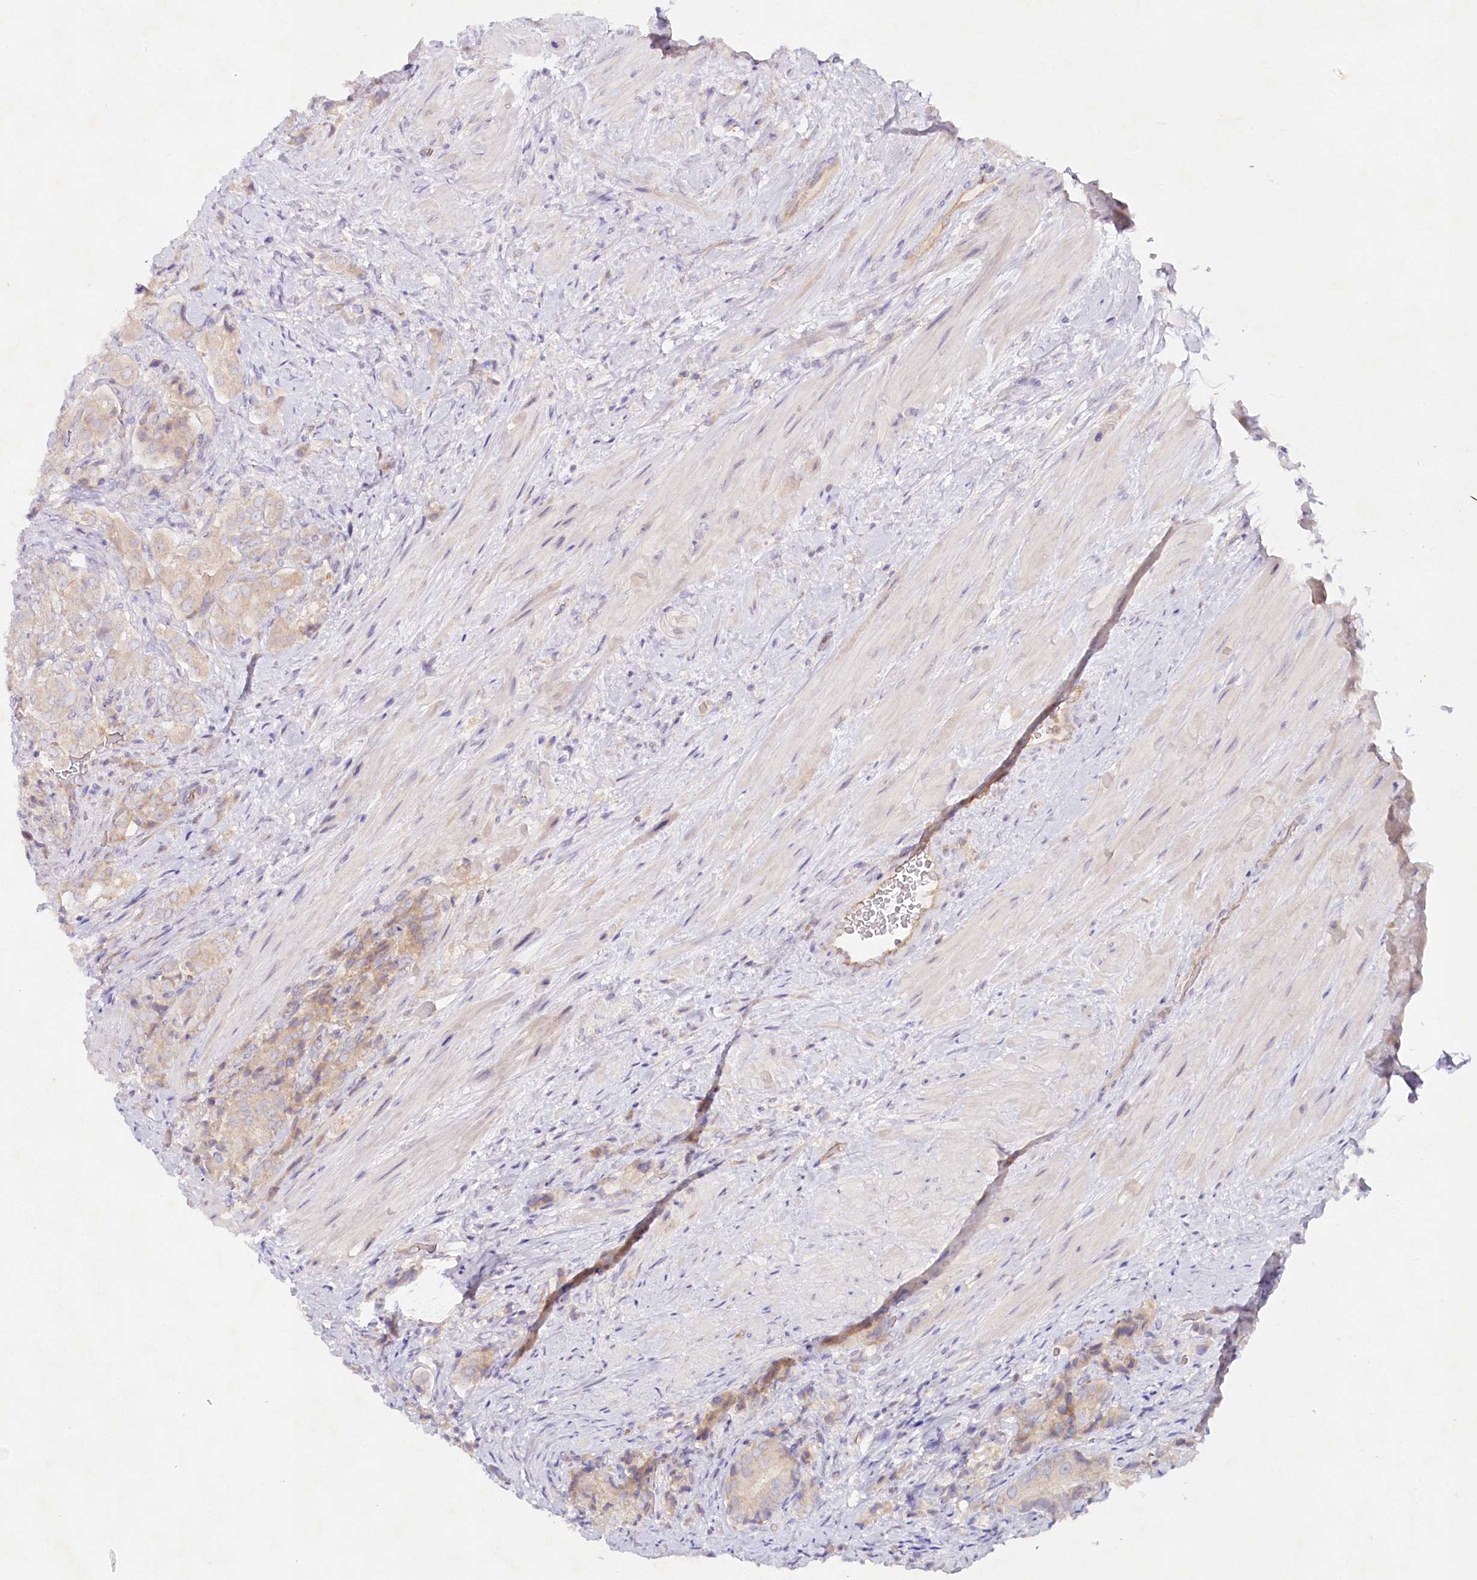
{"staining": {"intensity": "weak", "quantity": "25%-75%", "location": "cytoplasmic/membranous"}, "tissue": "prostate cancer", "cell_type": "Tumor cells", "image_type": "cancer", "snomed": [{"axis": "morphology", "description": "Adenocarcinoma, High grade"}, {"axis": "topography", "description": "Prostate"}], "caption": "This photomicrograph exhibits prostate cancer (adenocarcinoma (high-grade)) stained with immunohistochemistry (IHC) to label a protein in brown. The cytoplasmic/membranous of tumor cells show weak positivity for the protein. Nuclei are counter-stained blue.", "gene": "TNIP1", "patient": {"sex": "male", "age": 65}}